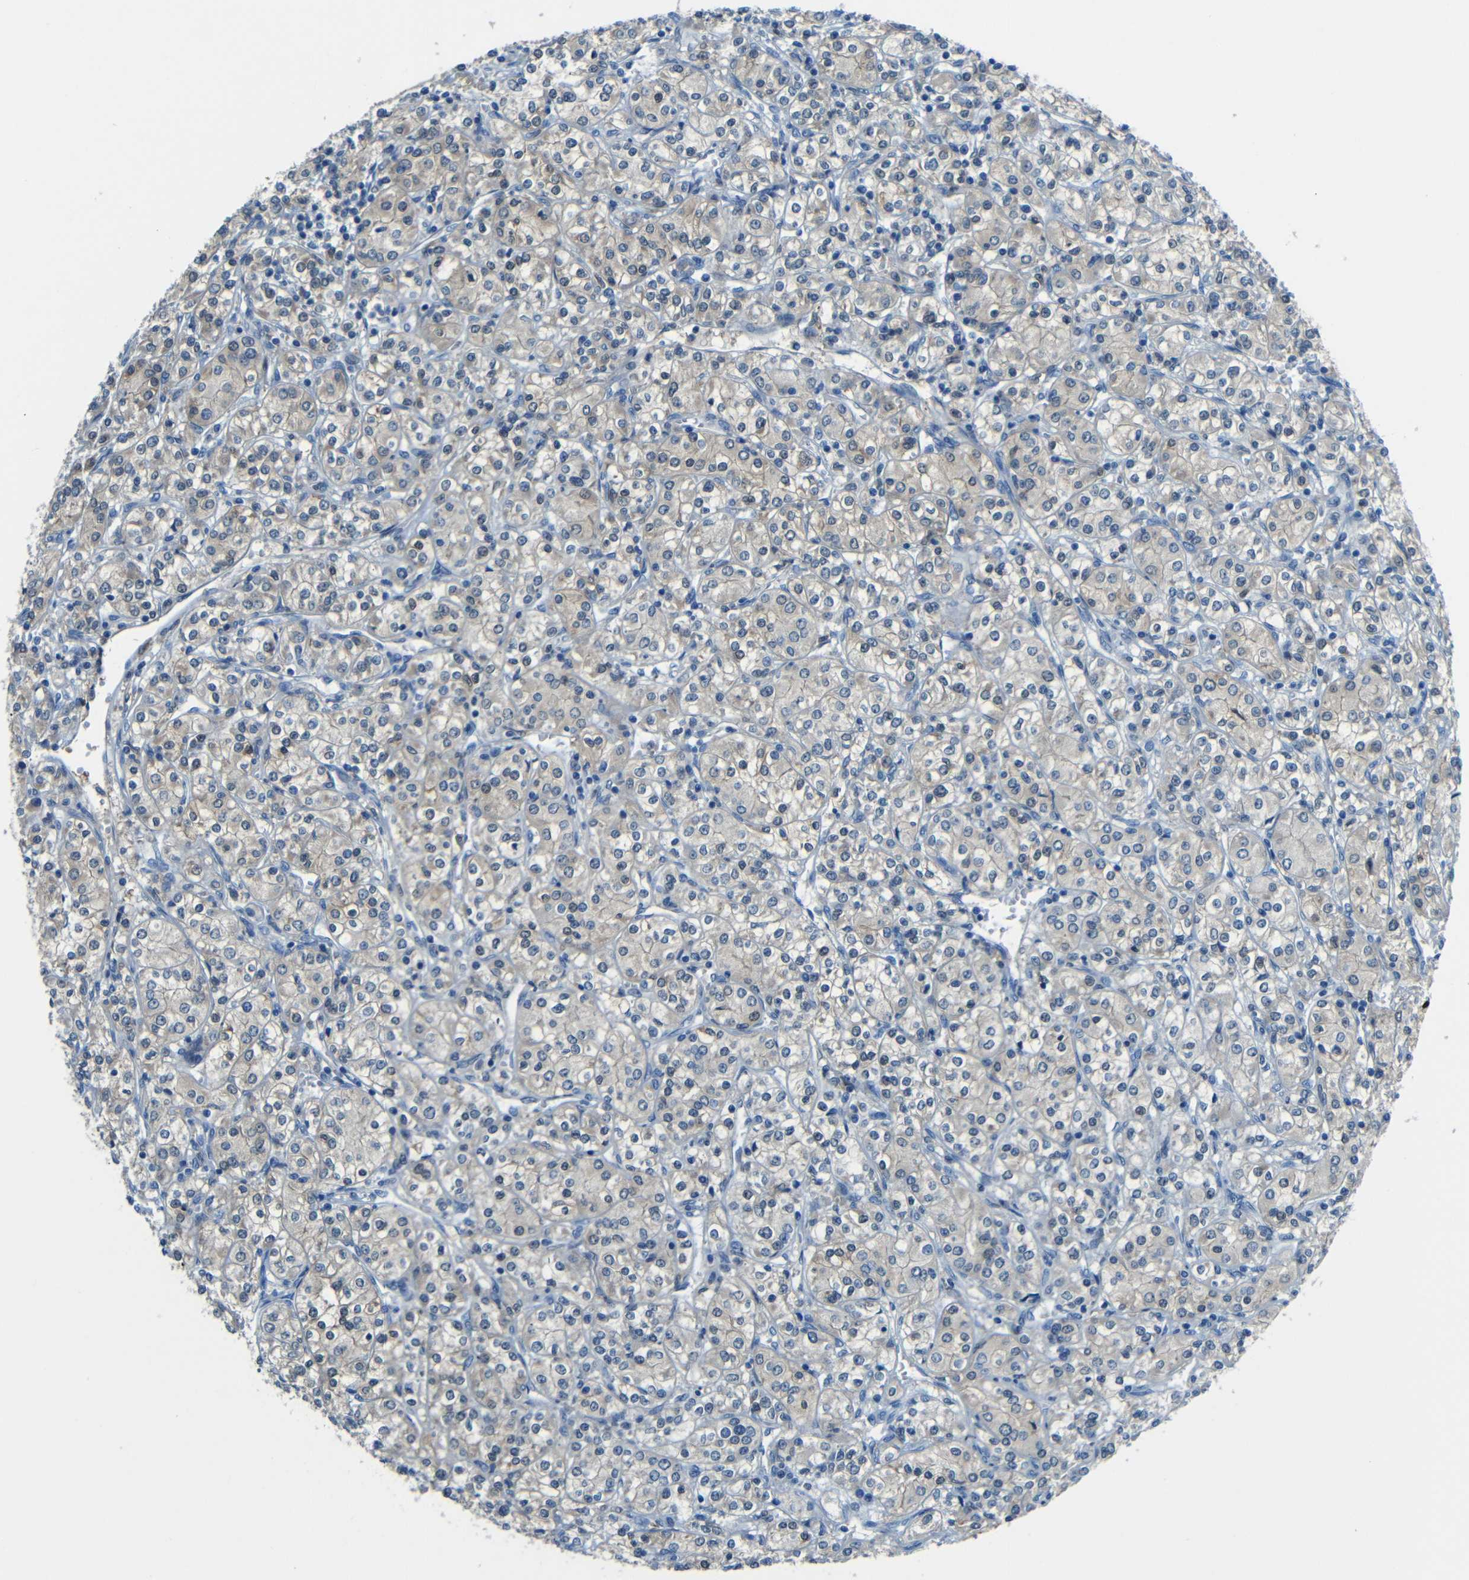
{"staining": {"intensity": "weak", "quantity": "<25%", "location": "cytoplasmic/membranous"}, "tissue": "renal cancer", "cell_type": "Tumor cells", "image_type": "cancer", "snomed": [{"axis": "morphology", "description": "Adenocarcinoma, NOS"}, {"axis": "topography", "description": "Kidney"}], "caption": "A histopathology image of renal cancer stained for a protein reveals no brown staining in tumor cells.", "gene": "CYP26B1", "patient": {"sex": "male", "age": 77}}